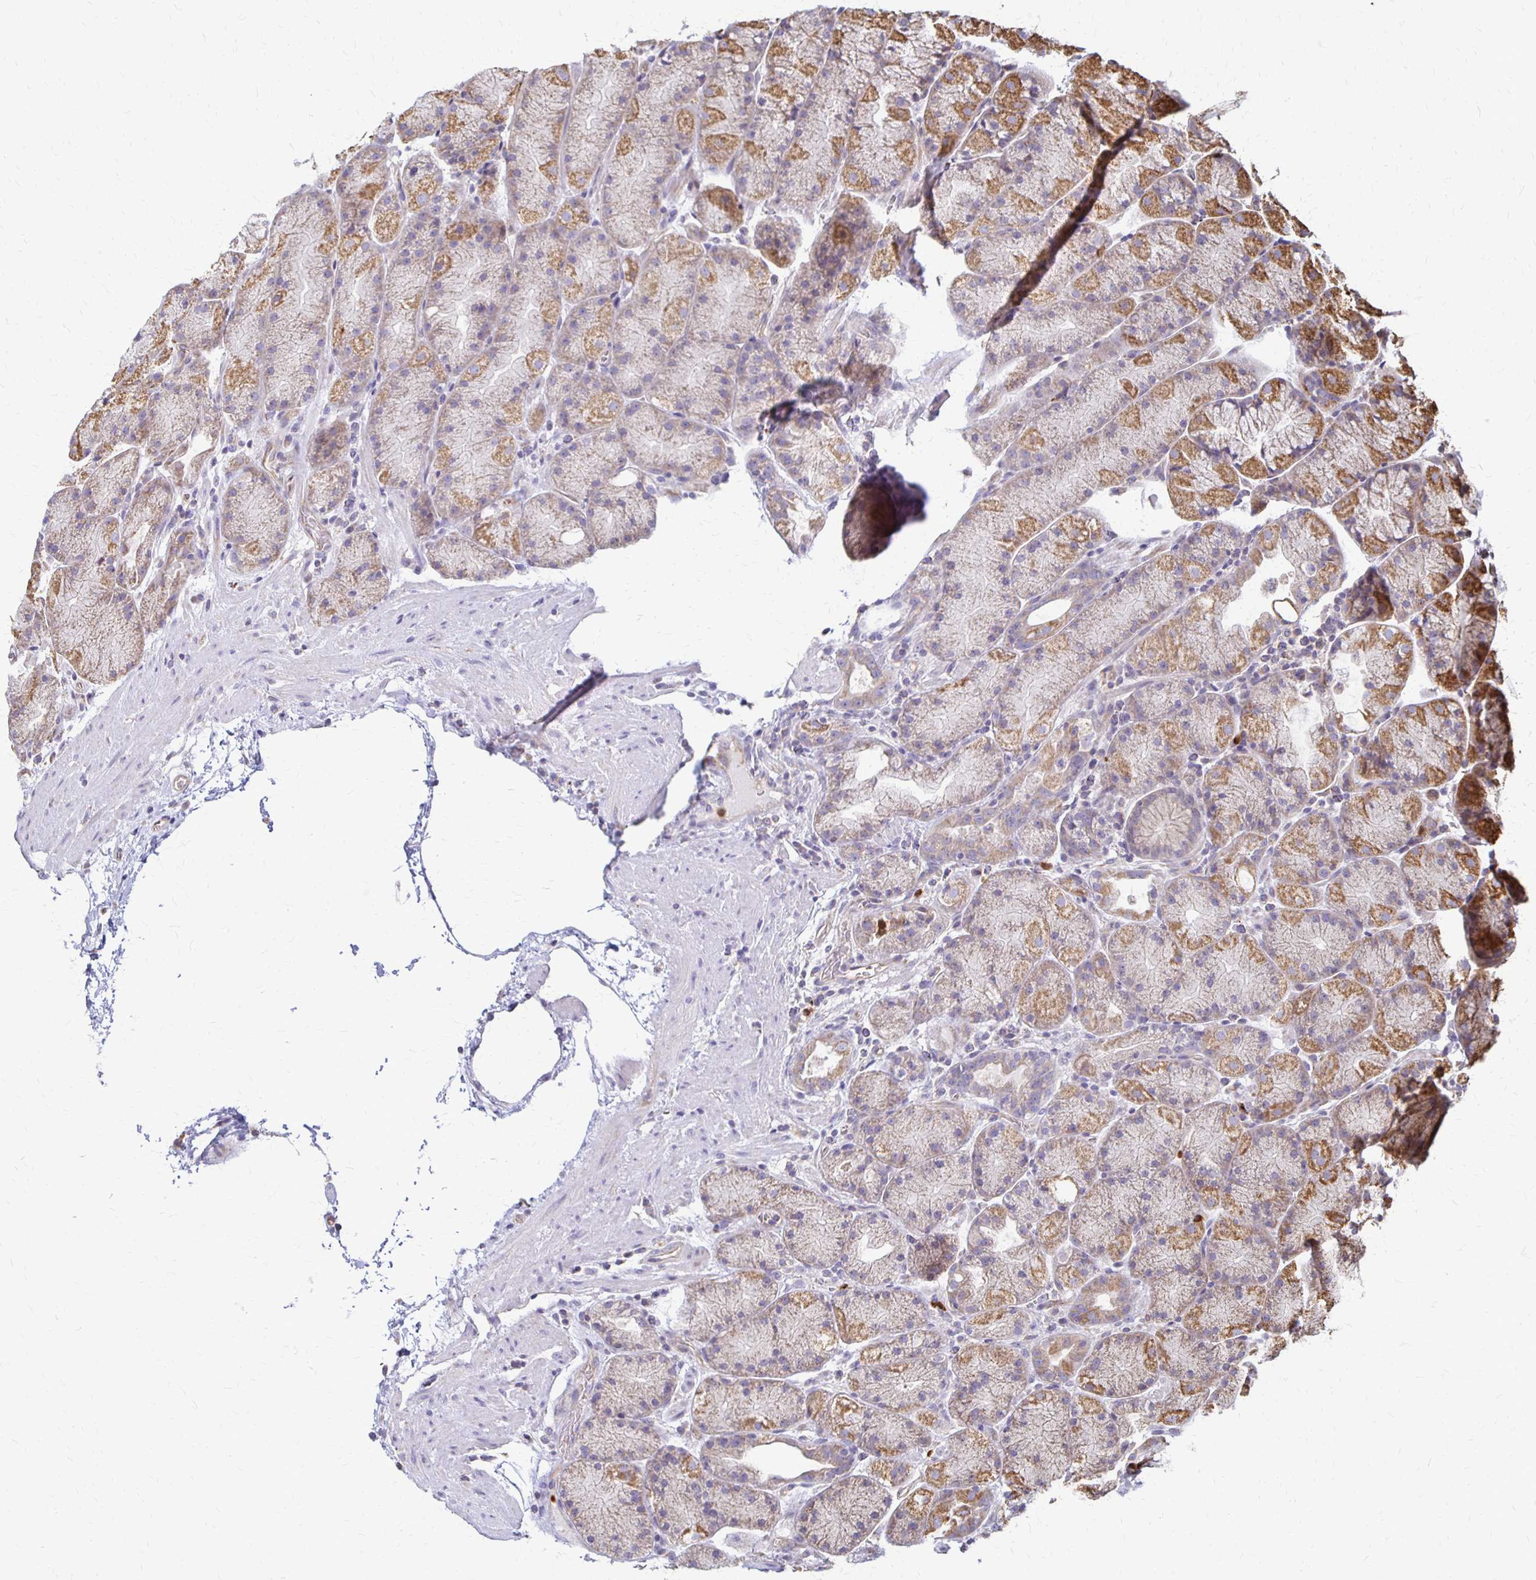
{"staining": {"intensity": "moderate", "quantity": "25%-75%", "location": "cytoplasmic/membranous"}, "tissue": "stomach", "cell_type": "Glandular cells", "image_type": "normal", "snomed": [{"axis": "morphology", "description": "Normal tissue, NOS"}, {"axis": "topography", "description": "Stomach, upper"}, {"axis": "topography", "description": "Stomach"}], "caption": "High-magnification brightfield microscopy of normal stomach stained with DAB (brown) and counterstained with hematoxylin (blue). glandular cells exhibit moderate cytoplasmic/membranous expression is appreciated in about25%-75% of cells. (DAB IHC, brown staining for protein, blue staining for nuclei).", "gene": "EIF4EBP2", "patient": {"sex": "male", "age": 48}}